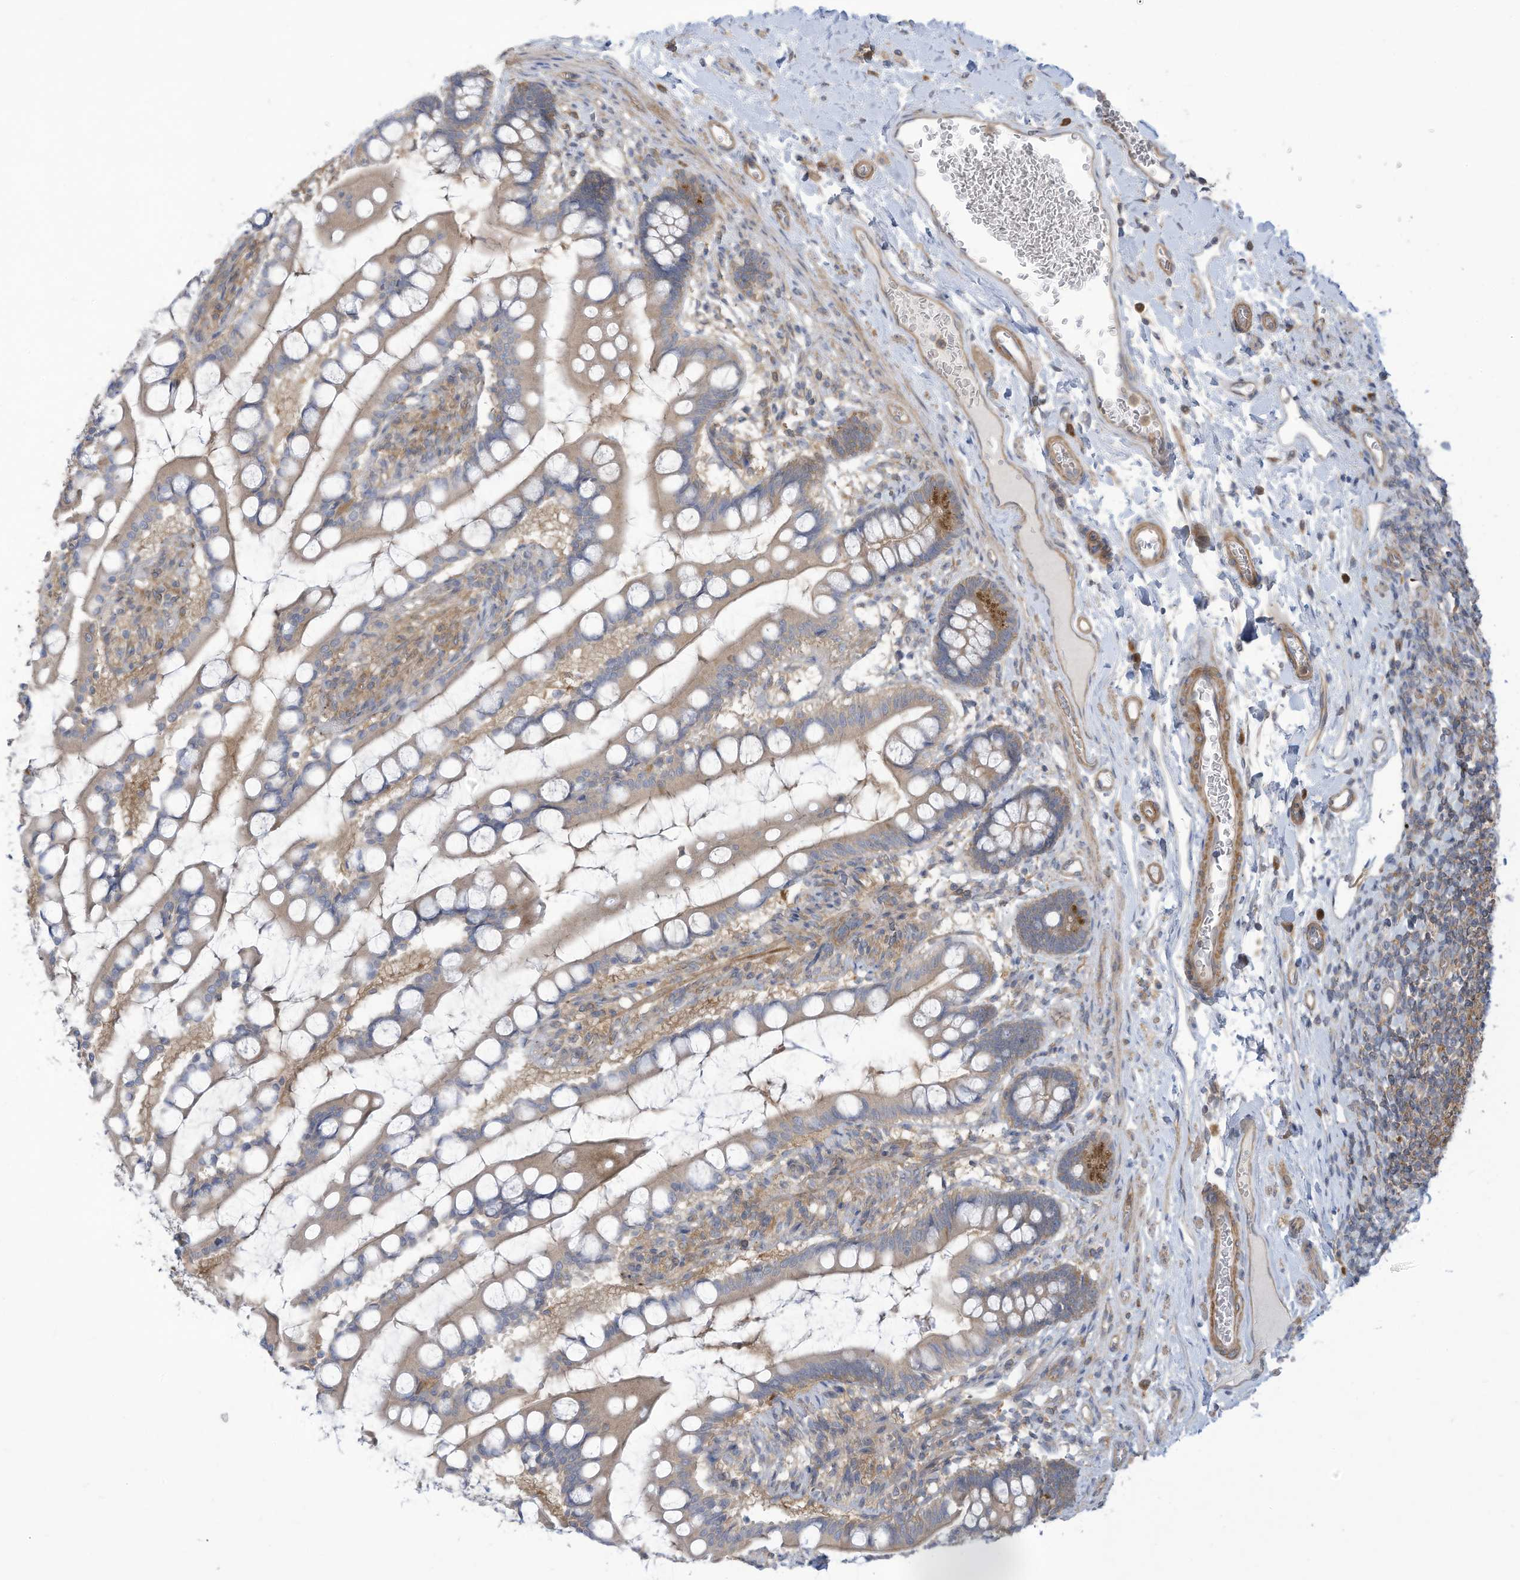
{"staining": {"intensity": "moderate", "quantity": ">75%", "location": "cytoplasmic/membranous"}, "tissue": "small intestine", "cell_type": "Glandular cells", "image_type": "normal", "snomed": [{"axis": "morphology", "description": "Normal tissue, NOS"}, {"axis": "topography", "description": "Small intestine"}], "caption": "A photomicrograph of human small intestine stained for a protein displays moderate cytoplasmic/membranous brown staining in glandular cells.", "gene": "ADI1", "patient": {"sex": "male", "age": 52}}